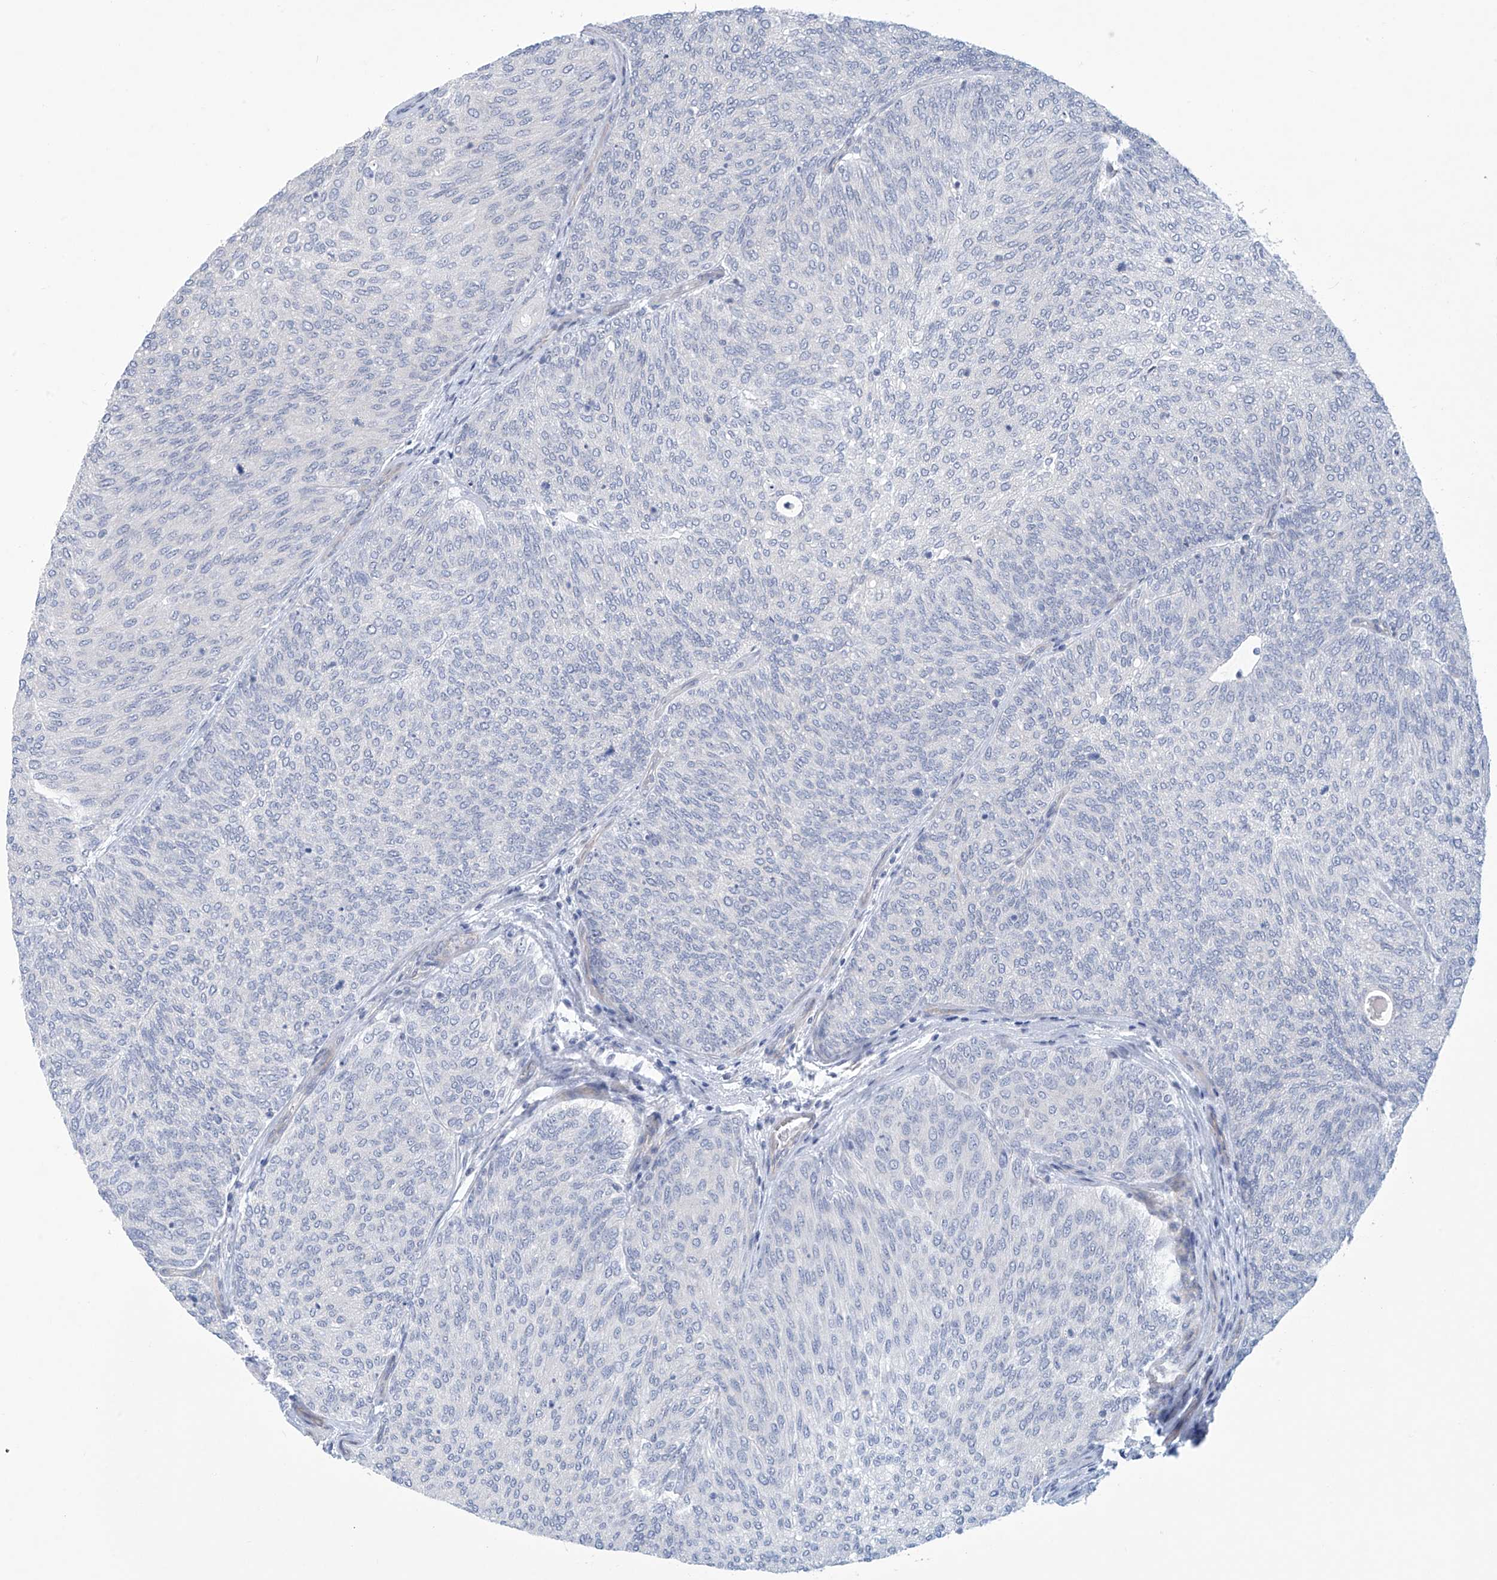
{"staining": {"intensity": "negative", "quantity": "none", "location": "none"}, "tissue": "urothelial cancer", "cell_type": "Tumor cells", "image_type": "cancer", "snomed": [{"axis": "morphology", "description": "Urothelial carcinoma, Low grade"}, {"axis": "topography", "description": "Urinary bladder"}], "caption": "High power microscopy histopathology image of an immunohistochemistry micrograph of urothelial cancer, revealing no significant expression in tumor cells.", "gene": "ABHD13", "patient": {"sex": "female", "age": 79}}